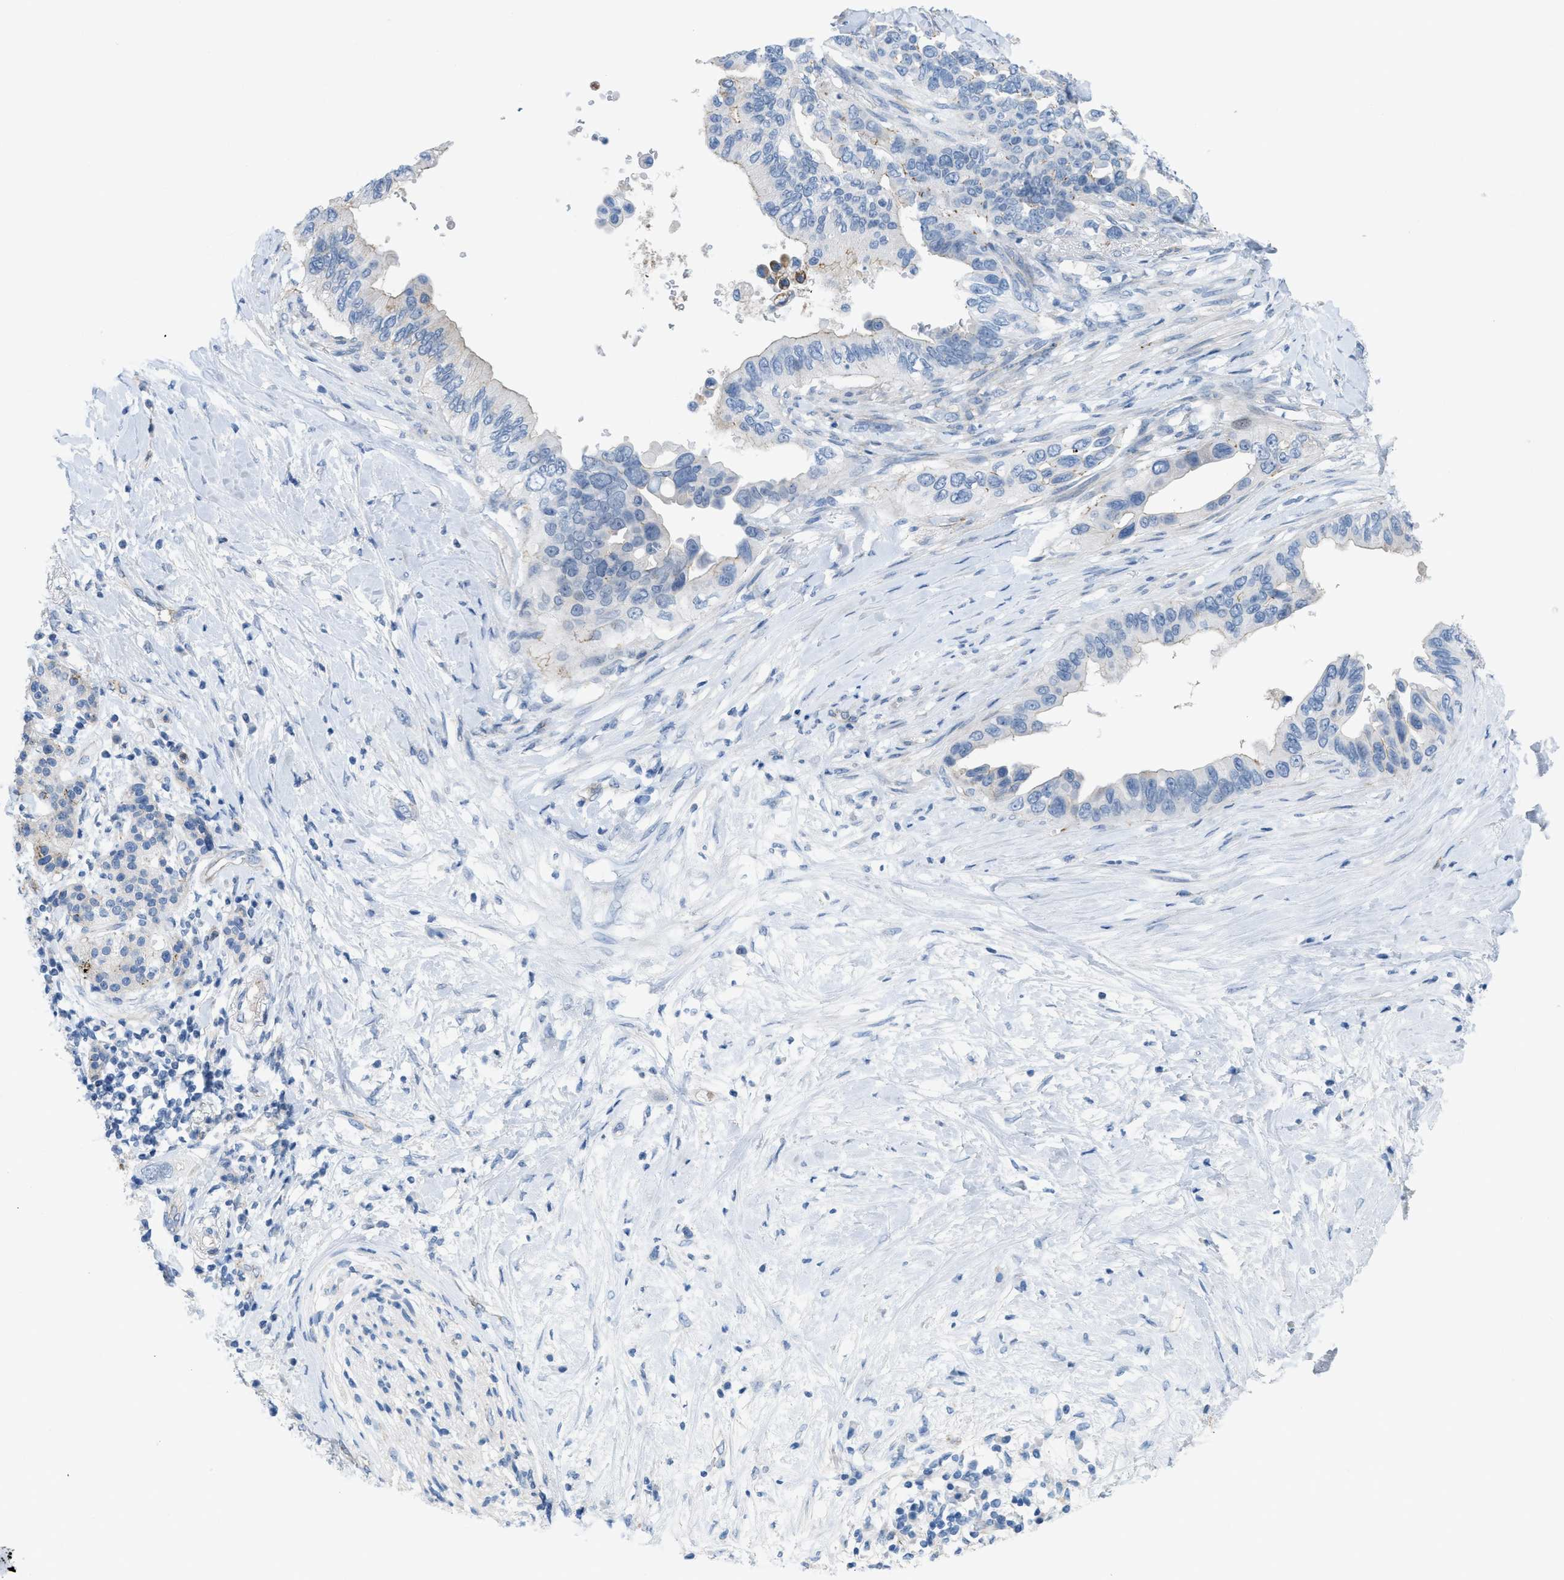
{"staining": {"intensity": "weak", "quantity": "<25%", "location": "cytoplasmic/membranous"}, "tissue": "pancreatic cancer", "cell_type": "Tumor cells", "image_type": "cancer", "snomed": [{"axis": "morphology", "description": "Adenocarcinoma, NOS"}, {"axis": "topography", "description": "Pancreas"}], "caption": "This is a photomicrograph of immunohistochemistry staining of pancreatic cancer (adenocarcinoma), which shows no positivity in tumor cells.", "gene": "CRB3", "patient": {"sex": "female", "age": 56}}